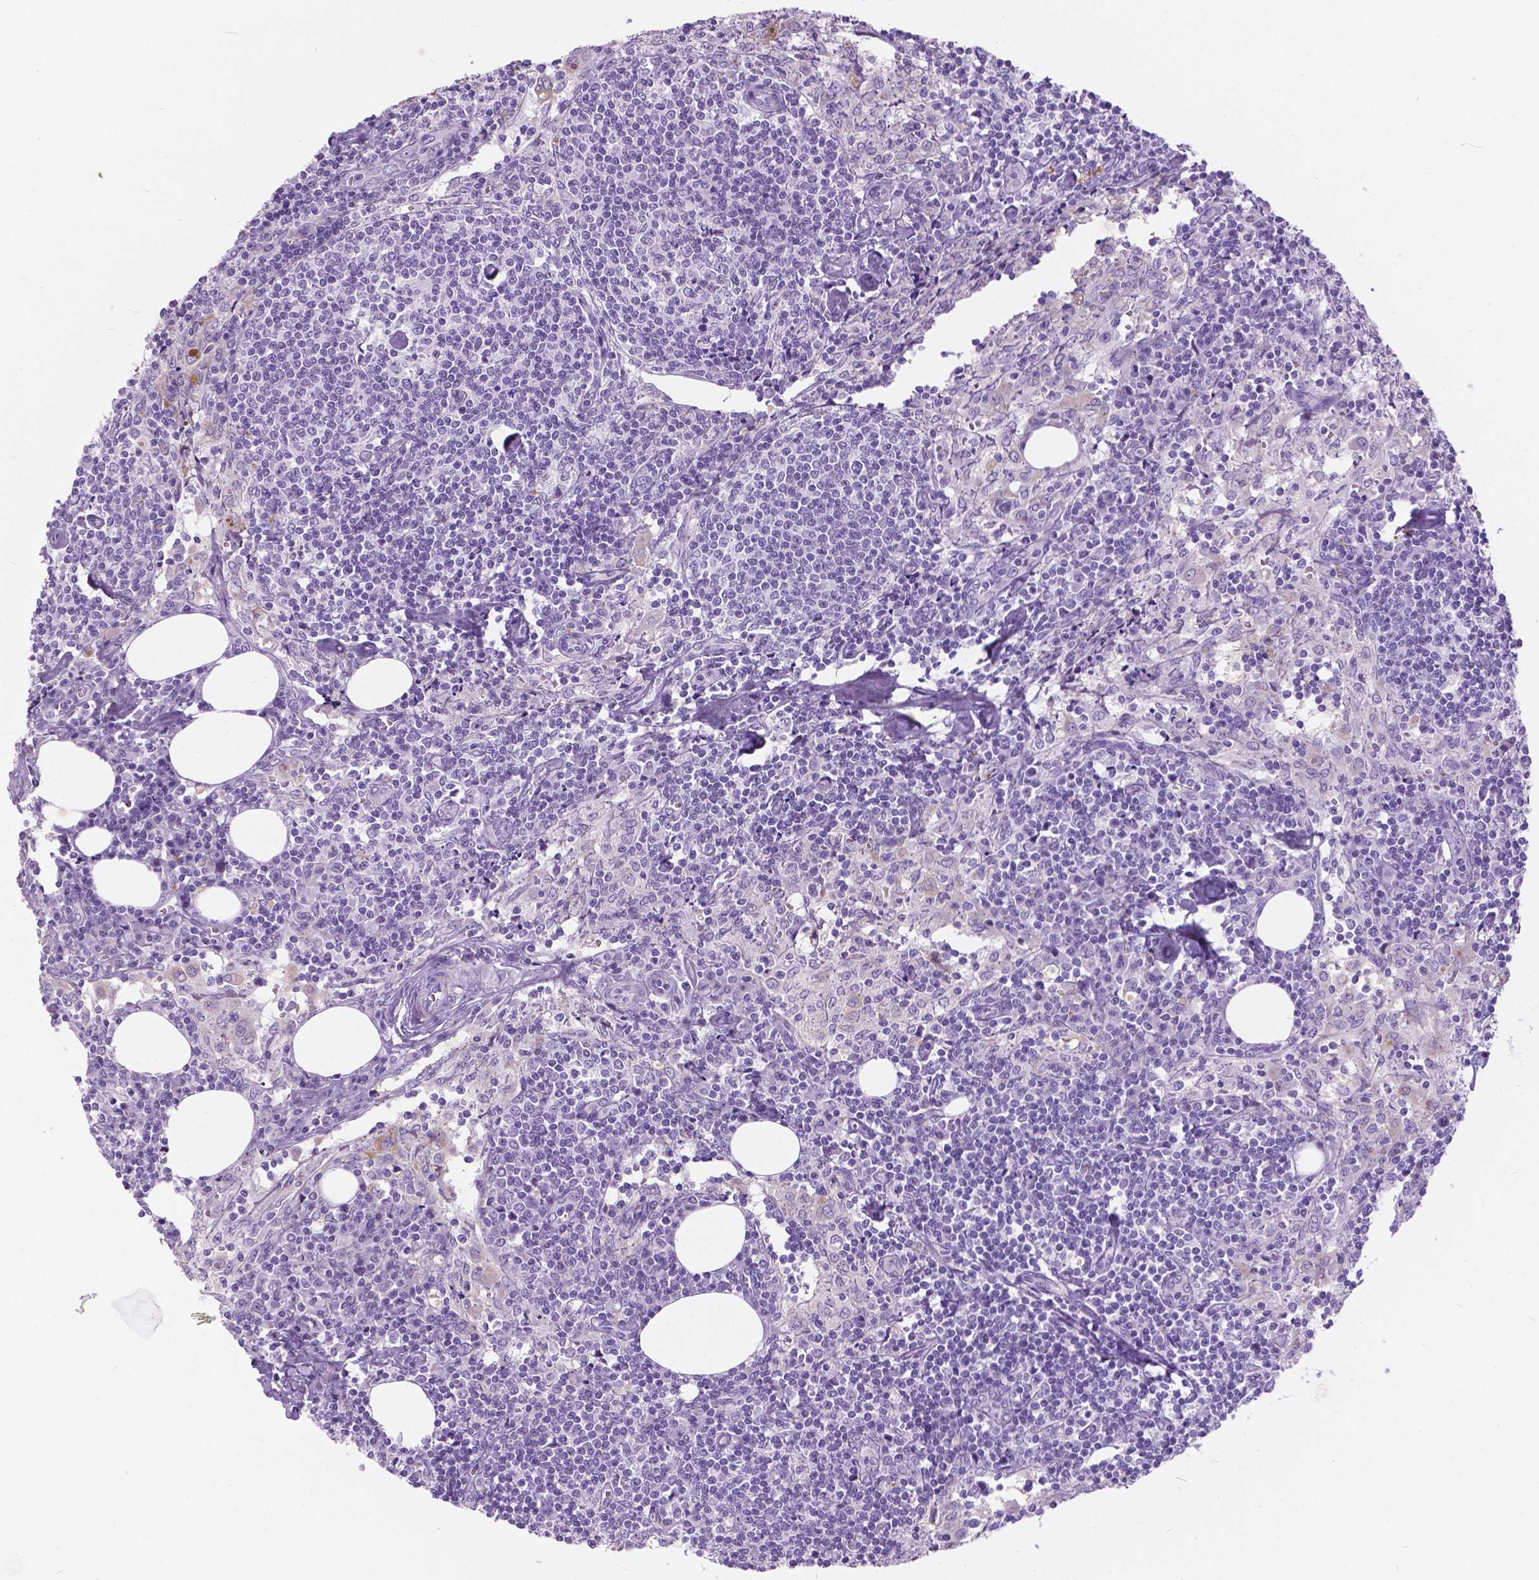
{"staining": {"intensity": "negative", "quantity": "none", "location": "none"}, "tissue": "lymph node", "cell_type": "Germinal center cells", "image_type": "normal", "snomed": [{"axis": "morphology", "description": "Normal tissue, NOS"}, {"axis": "topography", "description": "Lymph node"}], "caption": "DAB (3,3'-diaminobenzidine) immunohistochemical staining of unremarkable lymph node demonstrates no significant staining in germinal center cells.", "gene": "ARMS2", "patient": {"sex": "male", "age": 55}}